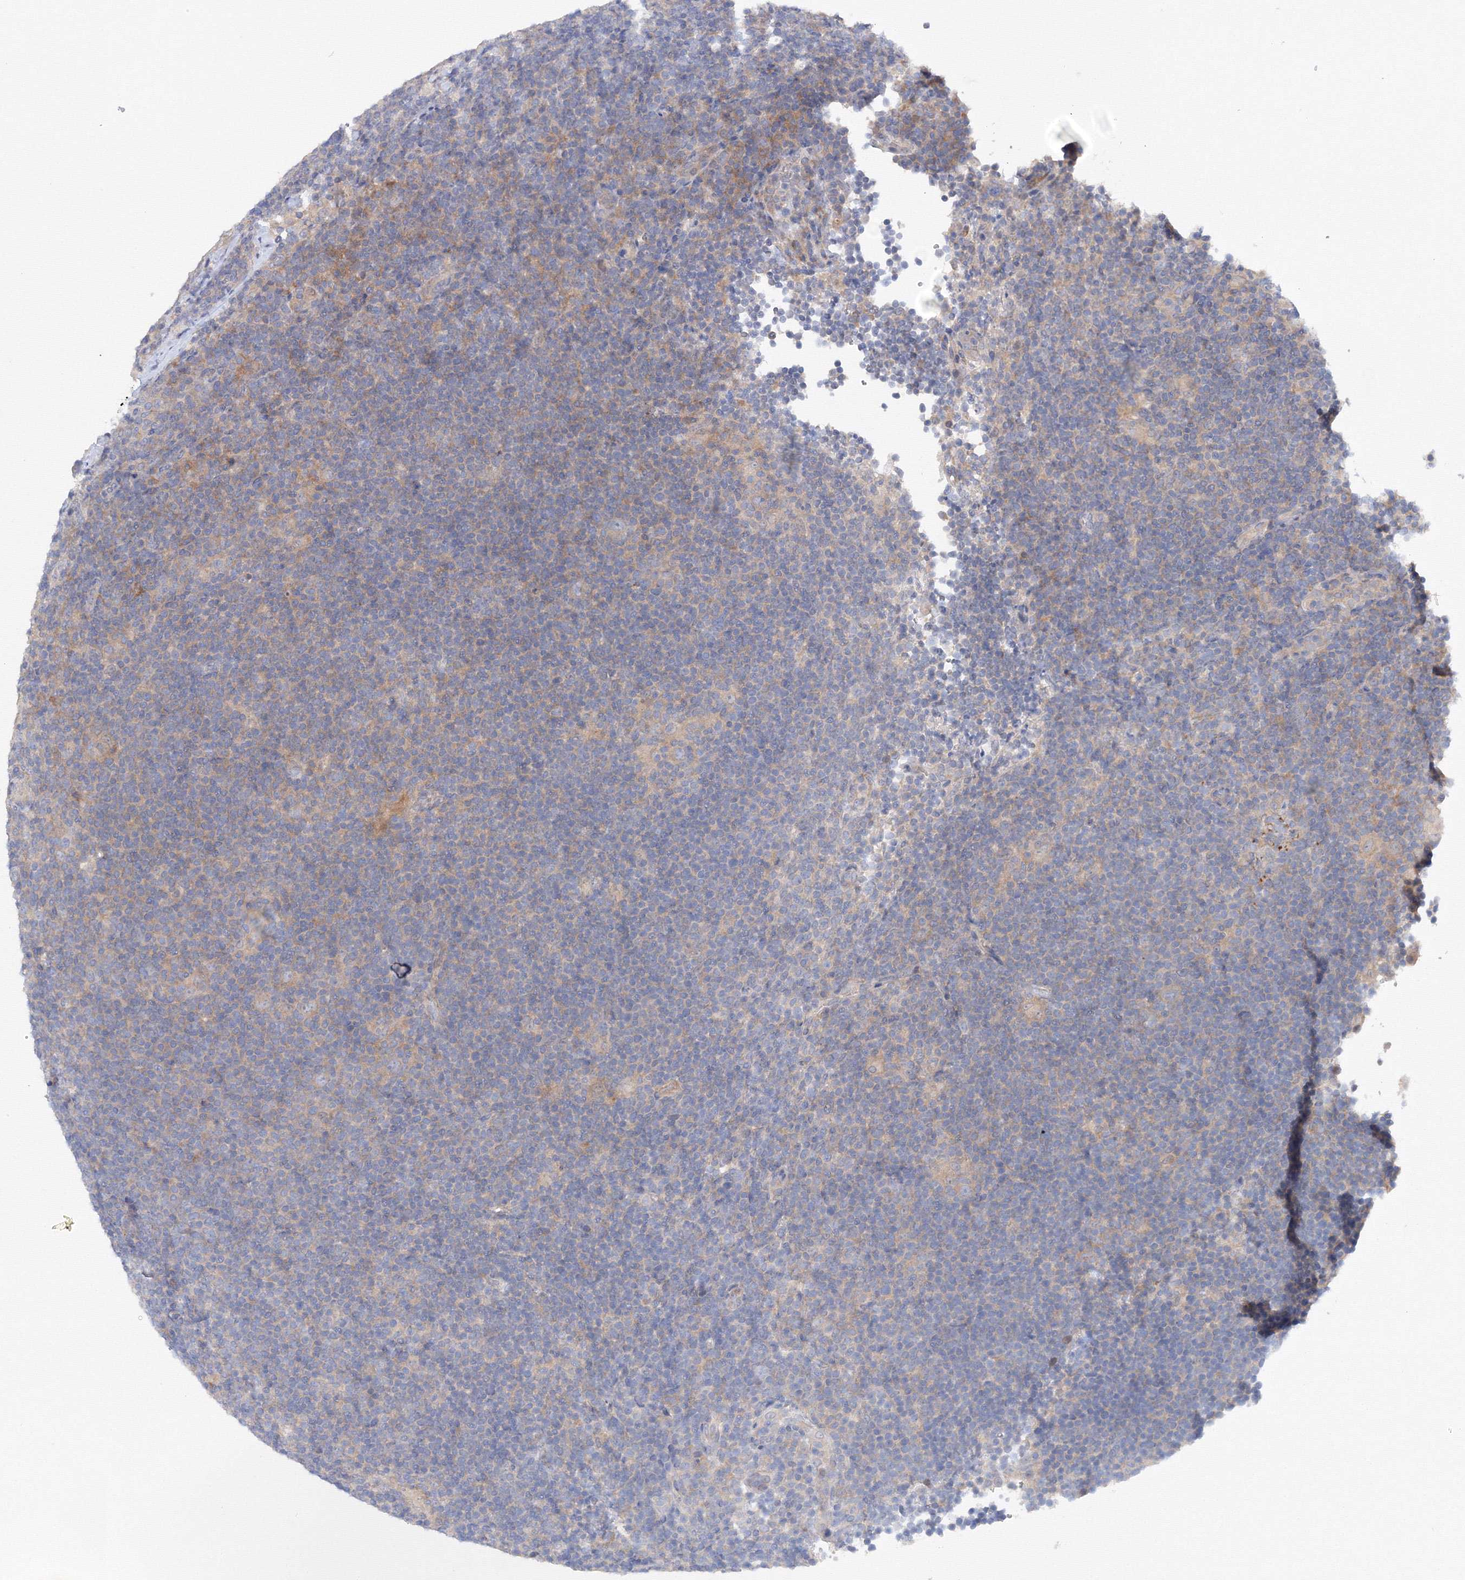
{"staining": {"intensity": "negative", "quantity": "none", "location": "none"}, "tissue": "lymphoma", "cell_type": "Tumor cells", "image_type": "cancer", "snomed": [{"axis": "morphology", "description": "Hodgkin's disease, NOS"}, {"axis": "topography", "description": "Lymph node"}], "caption": "Immunohistochemistry (IHC) of human Hodgkin's disease displays no expression in tumor cells. (DAB immunohistochemistry visualized using brightfield microscopy, high magnification).", "gene": "DIS3L2", "patient": {"sex": "female", "age": 57}}